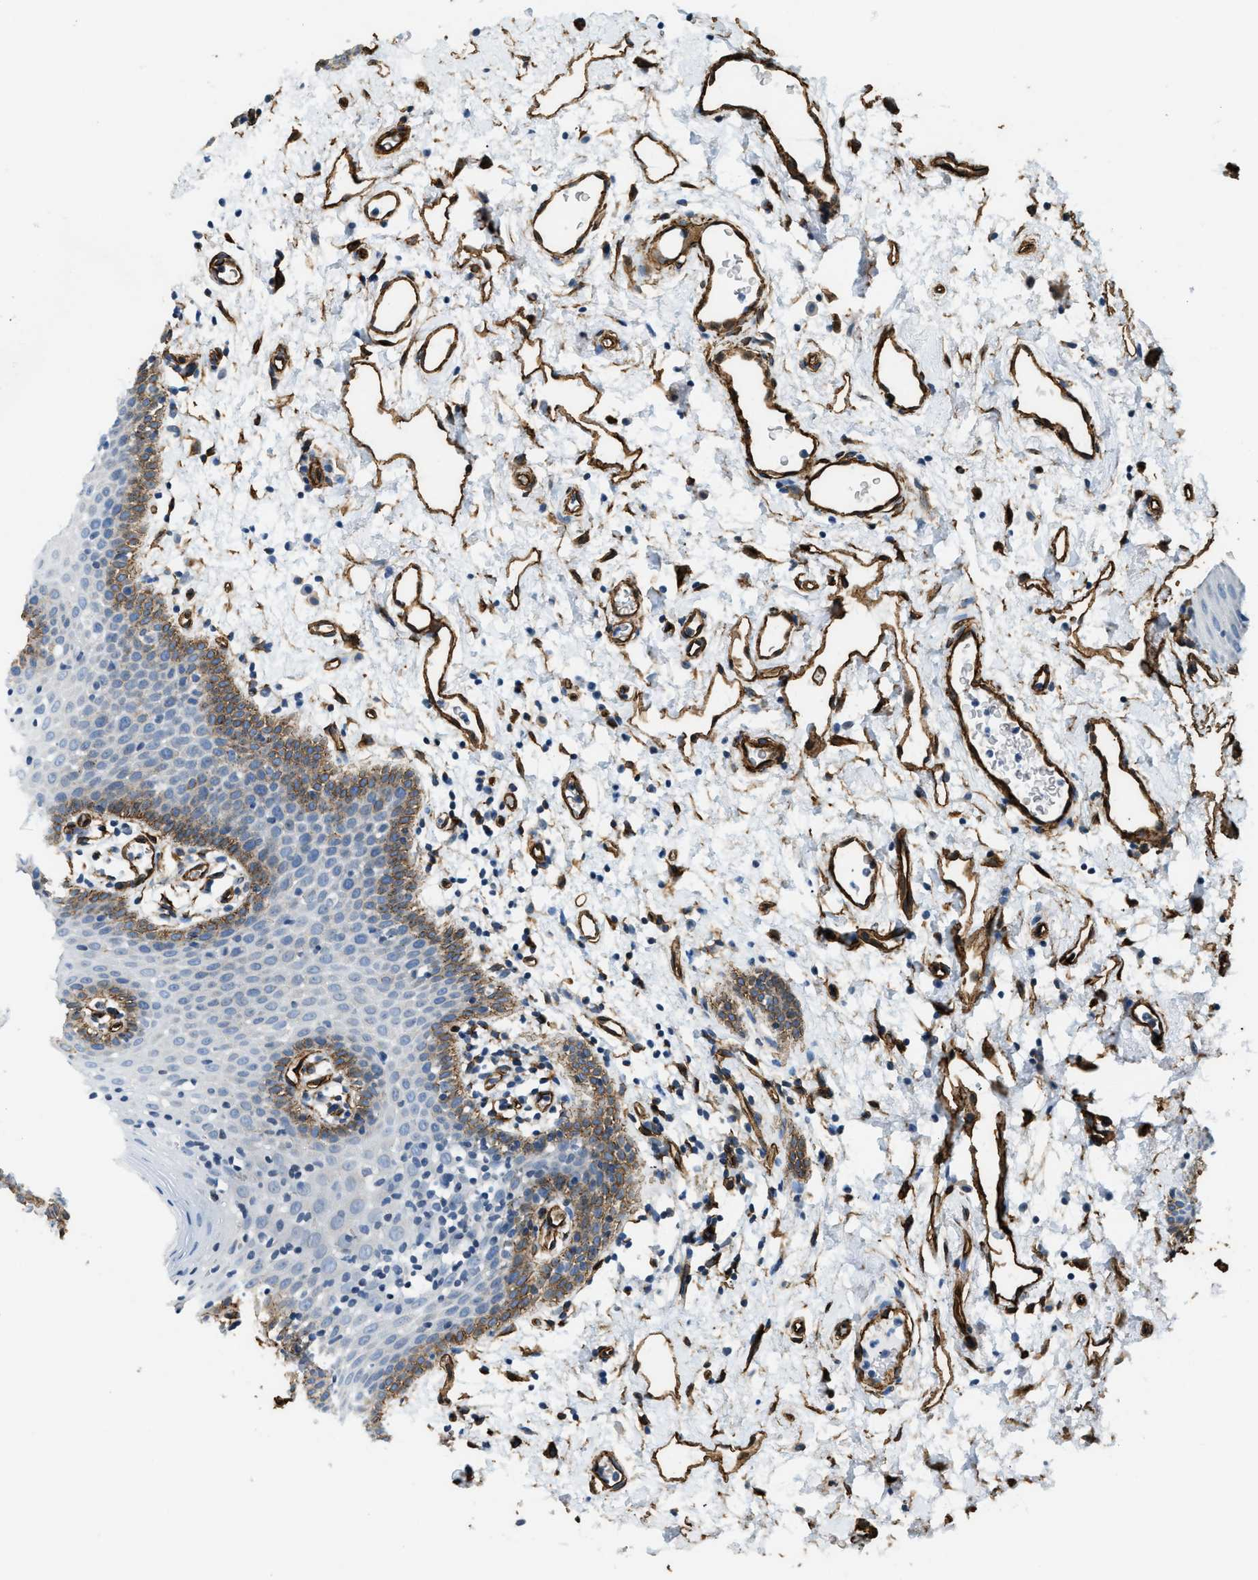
{"staining": {"intensity": "moderate", "quantity": "25%-75%", "location": "cytoplasmic/membranous"}, "tissue": "oral mucosa", "cell_type": "Squamous epithelial cells", "image_type": "normal", "snomed": [{"axis": "morphology", "description": "Normal tissue, NOS"}, {"axis": "topography", "description": "Oral tissue"}], "caption": "About 25%-75% of squamous epithelial cells in unremarkable oral mucosa display moderate cytoplasmic/membranous protein staining as visualized by brown immunohistochemical staining.", "gene": "TMEM43", "patient": {"sex": "male", "age": 66}}